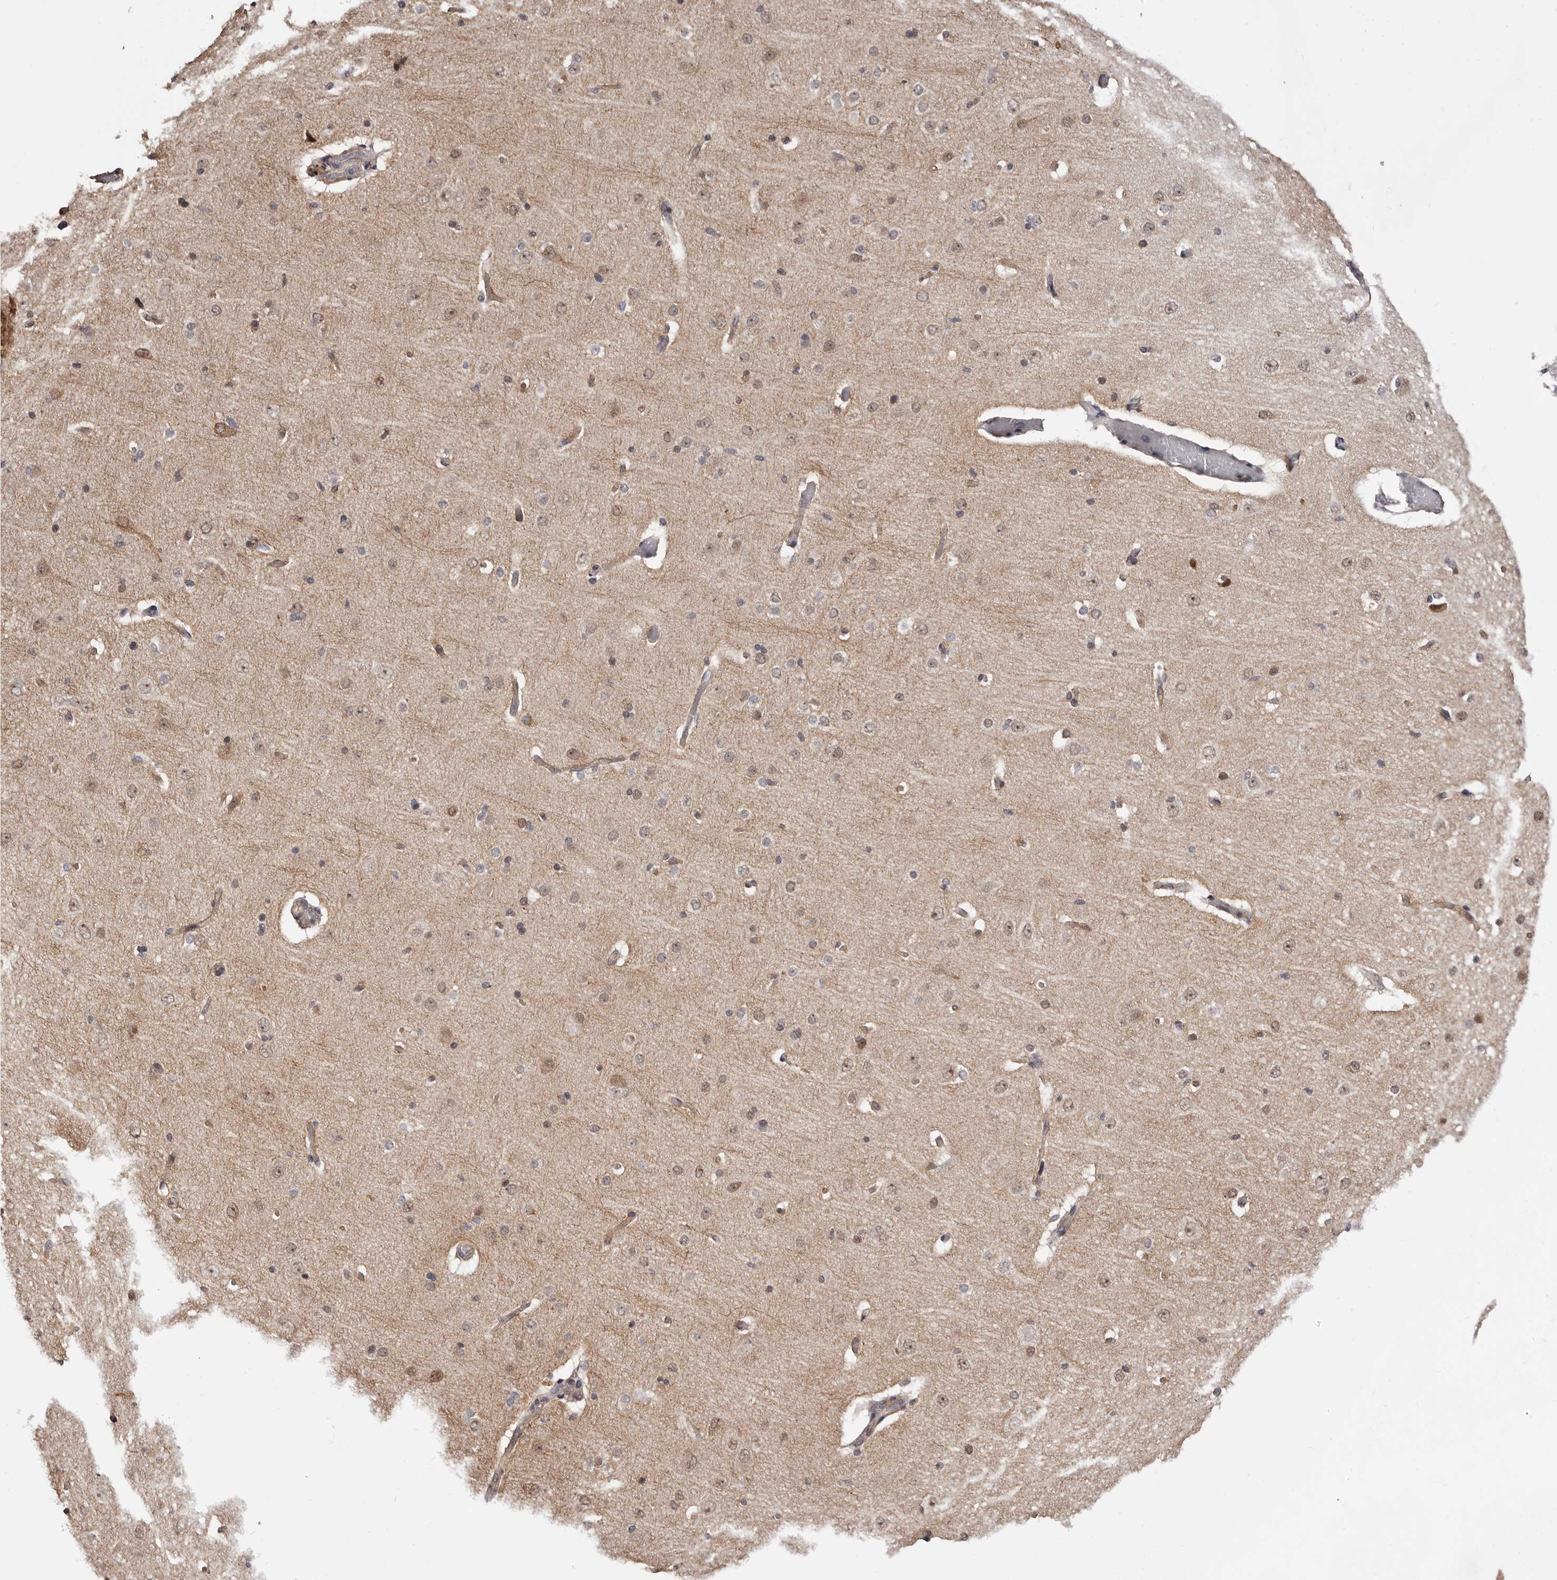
{"staining": {"intensity": "moderate", "quantity": "25%-75%", "location": "cytoplasmic/membranous"}, "tissue": "cerebral cortex", "cell_type": "Endothelial cells", "image_type": "normal", "snomed": [{"axis": "morphology", "description": "Normal tissue, NOS"}, {"axis": "topography", "description": "Cerebral cortex"}], "caption": "A high-resolution photomicrograph shows immunohistochemistry (IHC) staining of unremarkable cerebral cortex, which exhibits moderate cytoplasmic/membranous expression in about 25%-75% of endothelial cells.", "gene": "NOL12", "patient": {"sex": "male", "age": 34}}